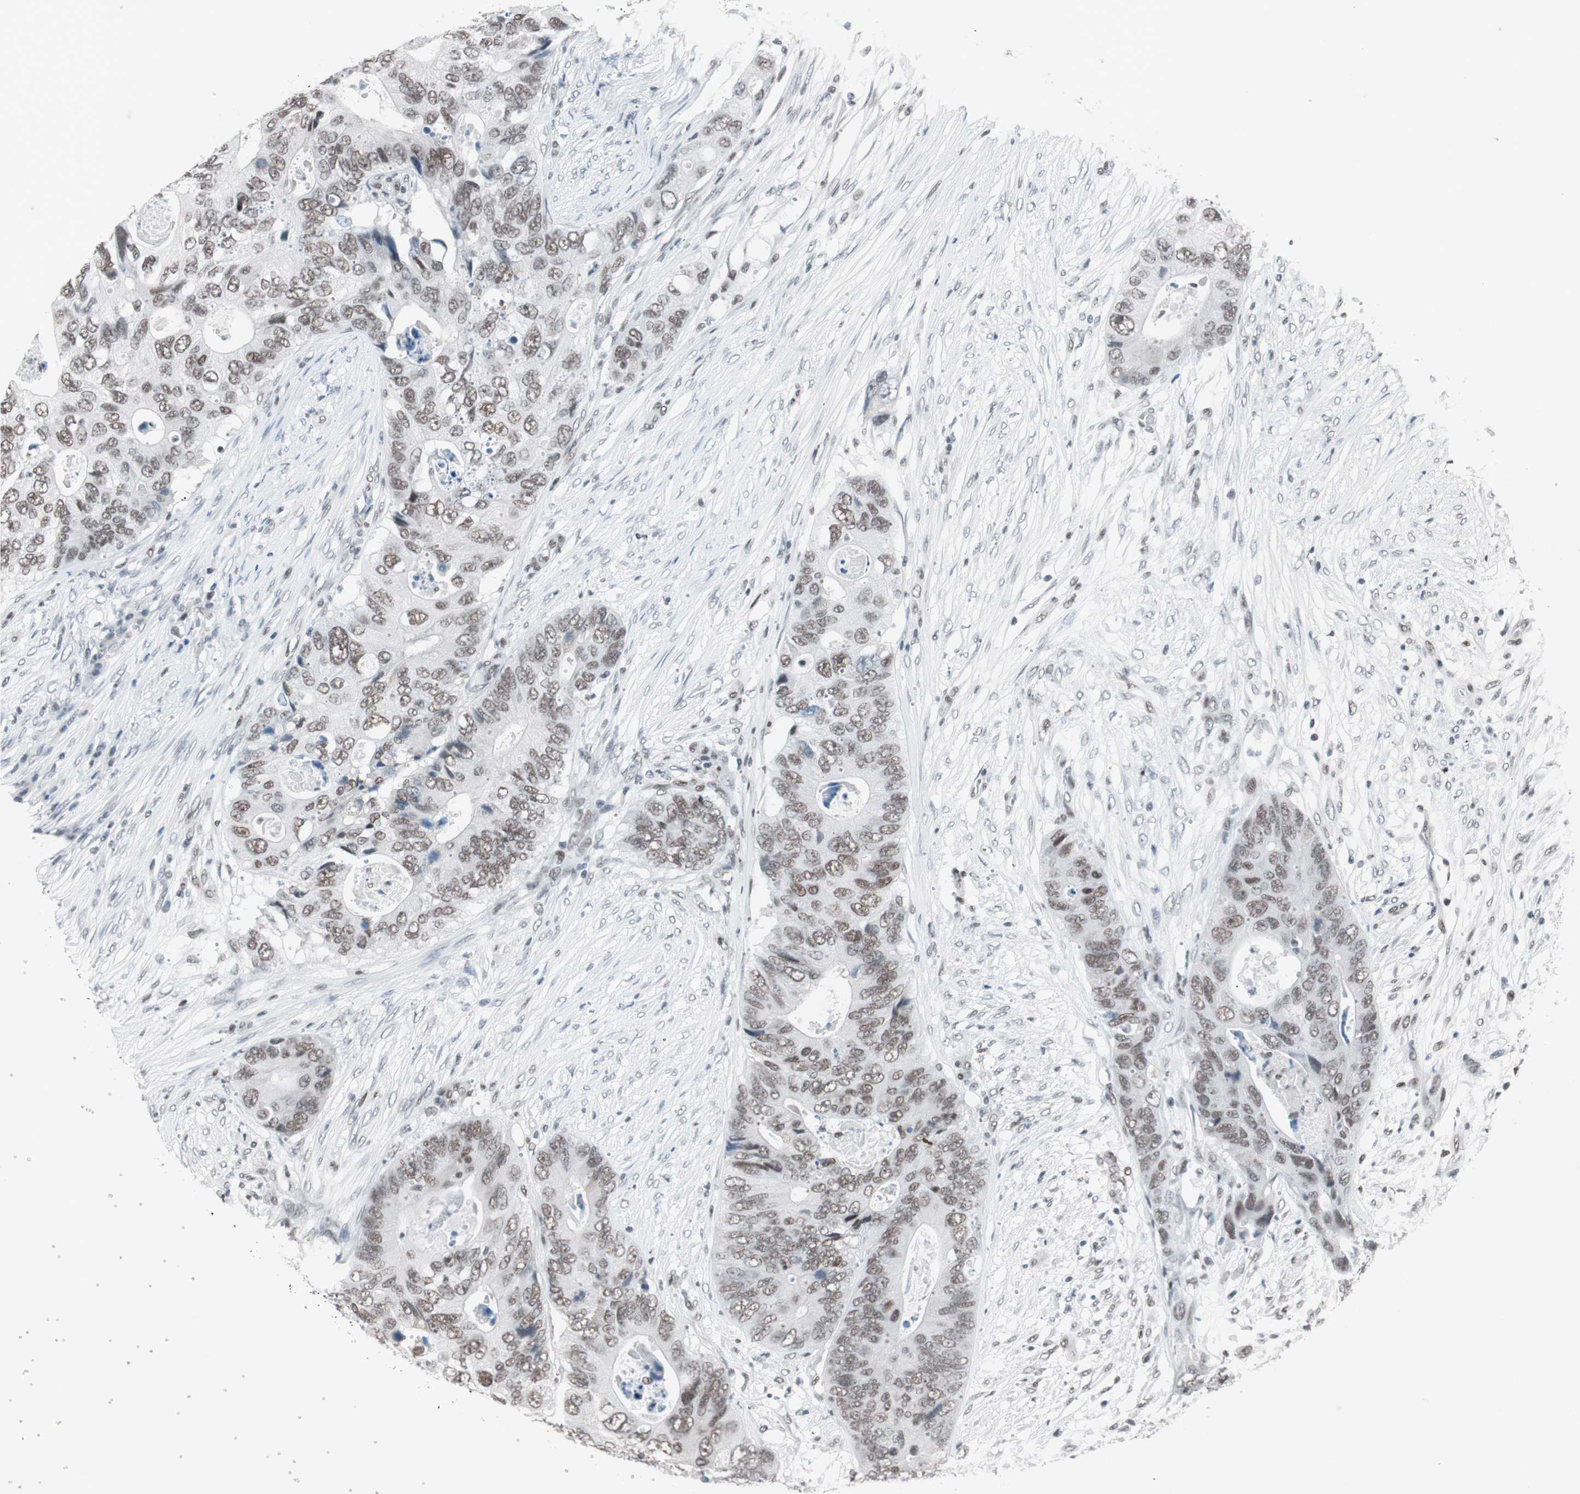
{"staining": {"intensity": "moderate", "quantity": ">75%", "location": "nuclear"}, "tissue": "colorectal cancer", "cell_type": "Tumor cells", "image_type": "cancer", "snomed": [{"axis": "morphology", "description": "Adenocarcinoma, NOS"}, {"axis": "topography", "description": "Colon"}], "caption": "Colorectal cancer (adenocarcinoma) stained for a protein (brown) reveals moderate nuclear positive positivity in approximately >75% of tumor cells.", "gene": "ARID1A", "patient": {"sex": "male", "age": 71}}